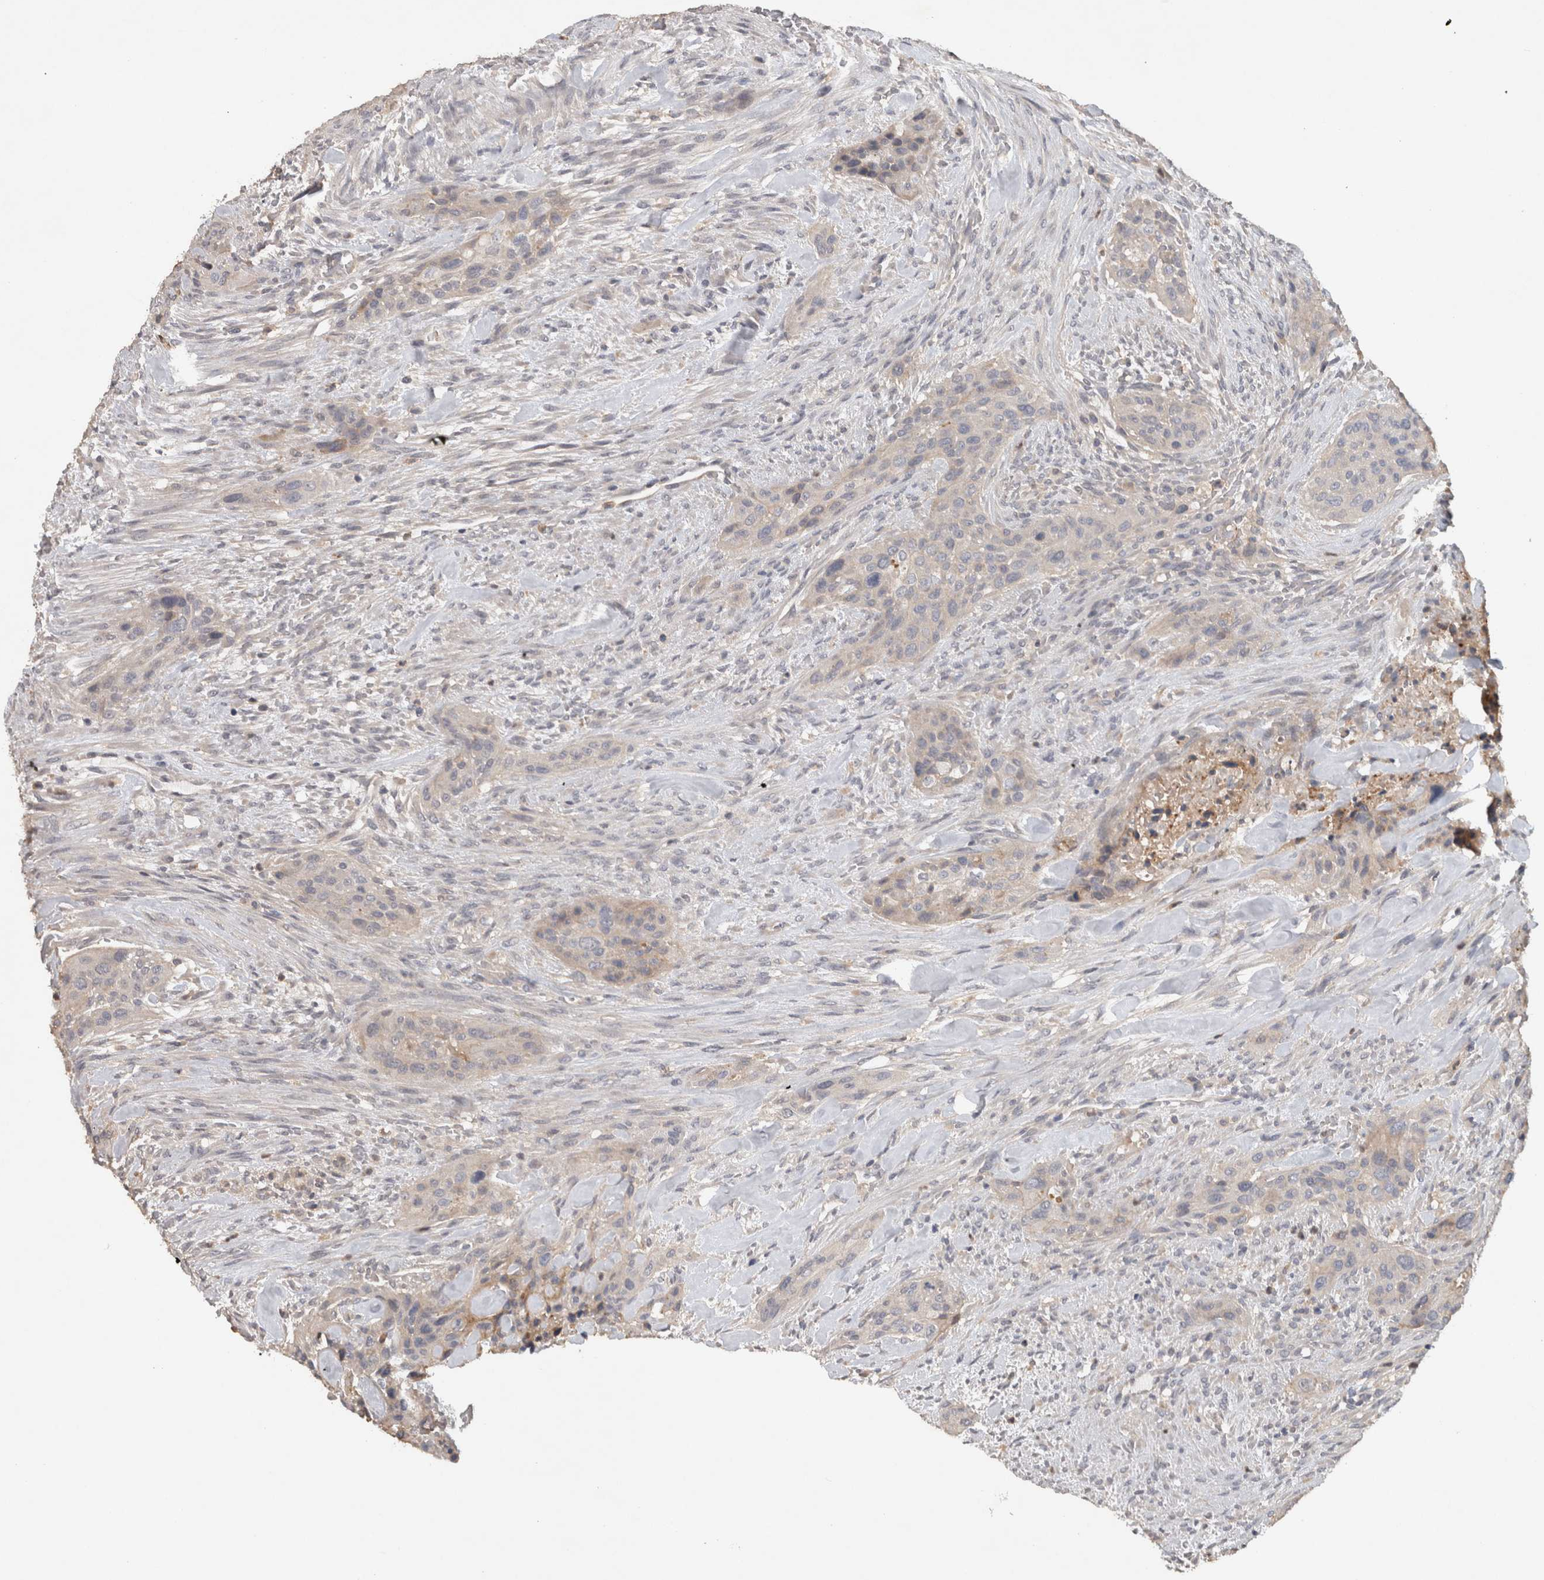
{"staining": {"intensity": "negative", "quantity": "none", "location": "none"}, "tissue": "urothelial cancer", "cell_type": "Tumor cells", "image_type": "cancer", "snomed": [{"axis": "morphology", "description": "Urothelial carcinoma, High grade"}, {"axis": "topography", "description": "Urinary bladder"}], "caption": "Human urothelial cancer stained for a protein using immunohistochemistry displays no staining in tumor cells.", "gene": "HEXD", "patient": {"sex": "male", "age": 35}}